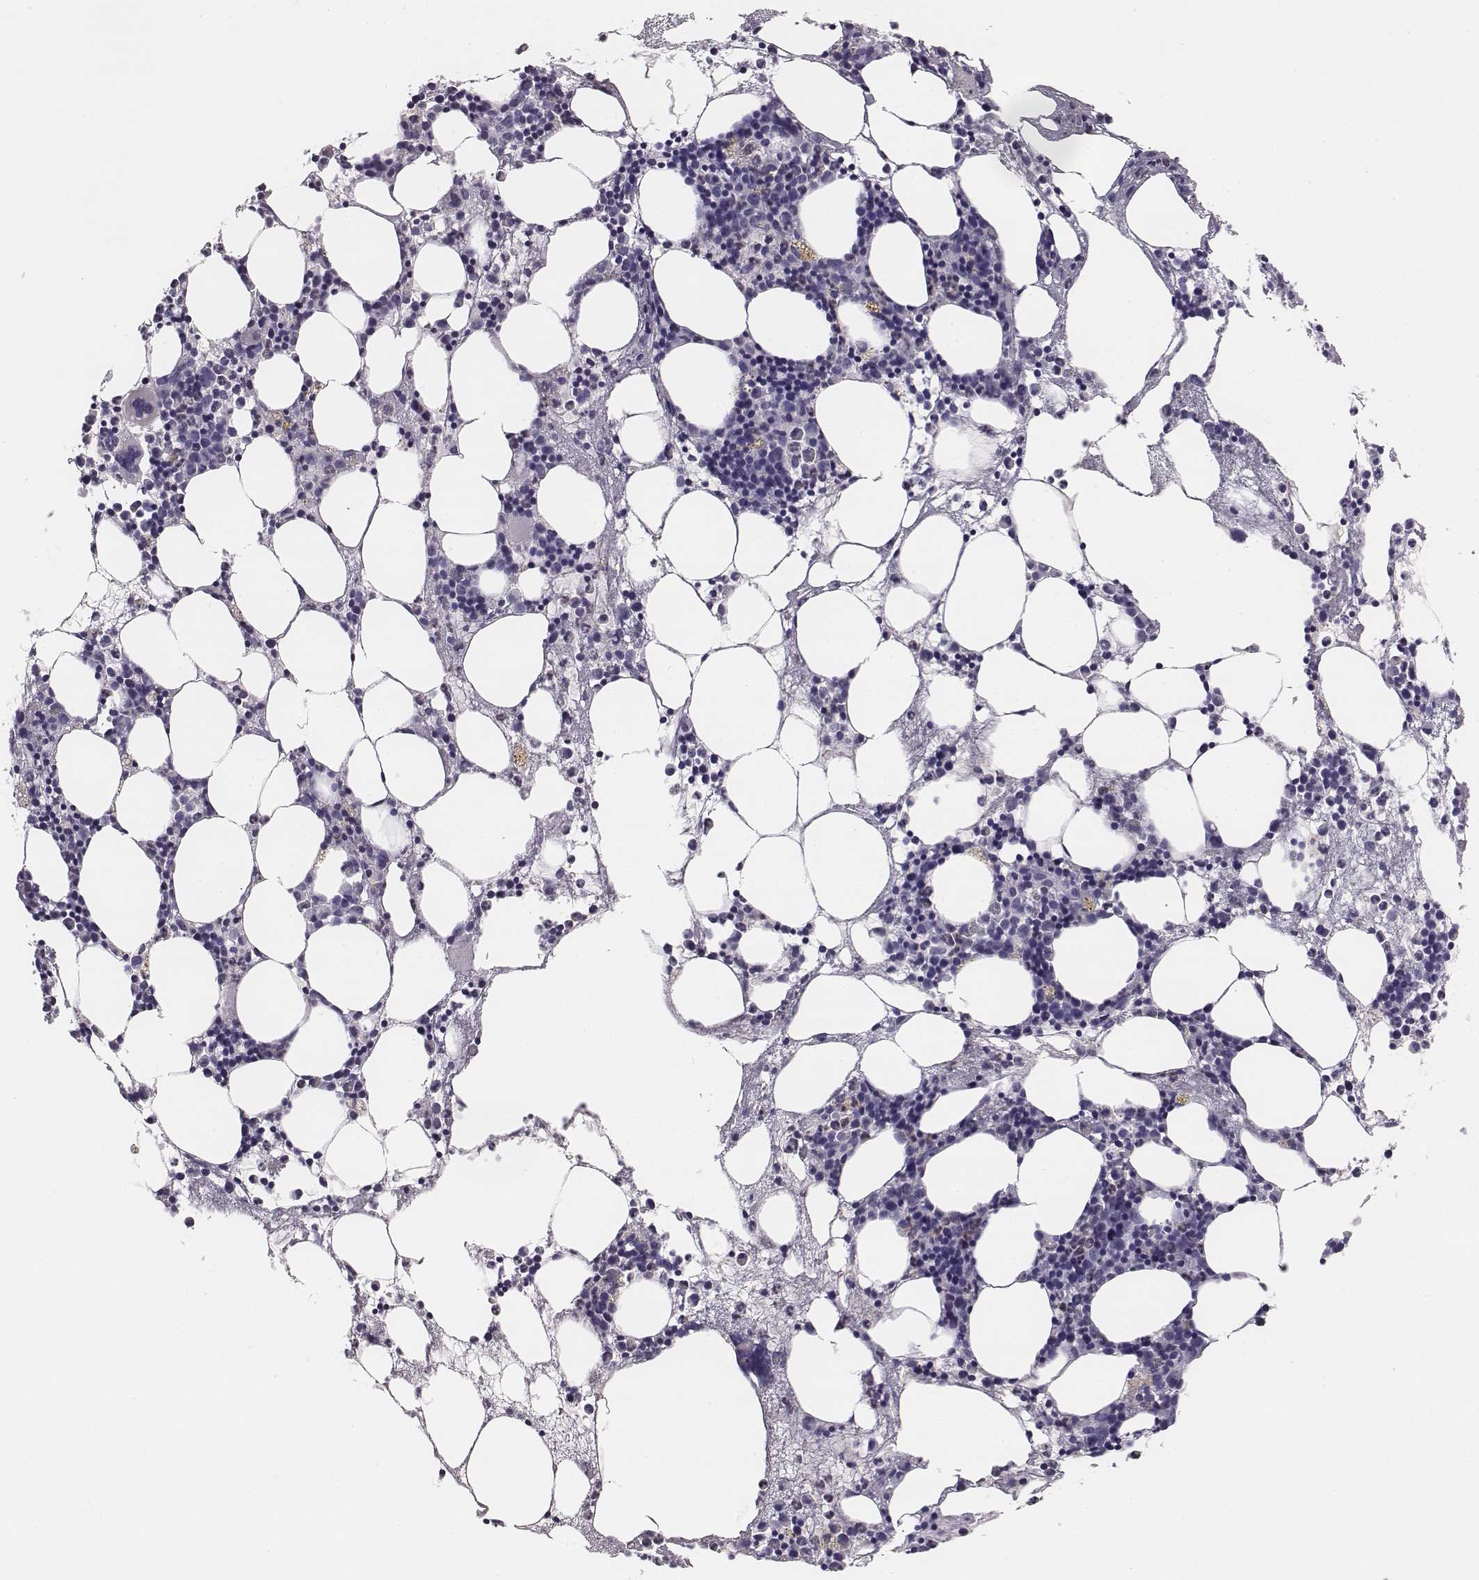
{"staining": {"intensity": "negative", "quantity": "none", "location": "none"}, "tissue": "bone marrow", "cell_type": "Hematopoietic cells", "image_type": "normal", "snomed": [{"axis": "morphology", "description": "Normal tissue, NOS"}, {"axis": "topography", "description": "Bone marrow"}], "caption": "DAB immunohistochemical staining of benign bone marrow exhibits no significant positivity in hematopoietic cells.", "gene": "ADAM7", "patient": {"sex": "male", "age": 54}}